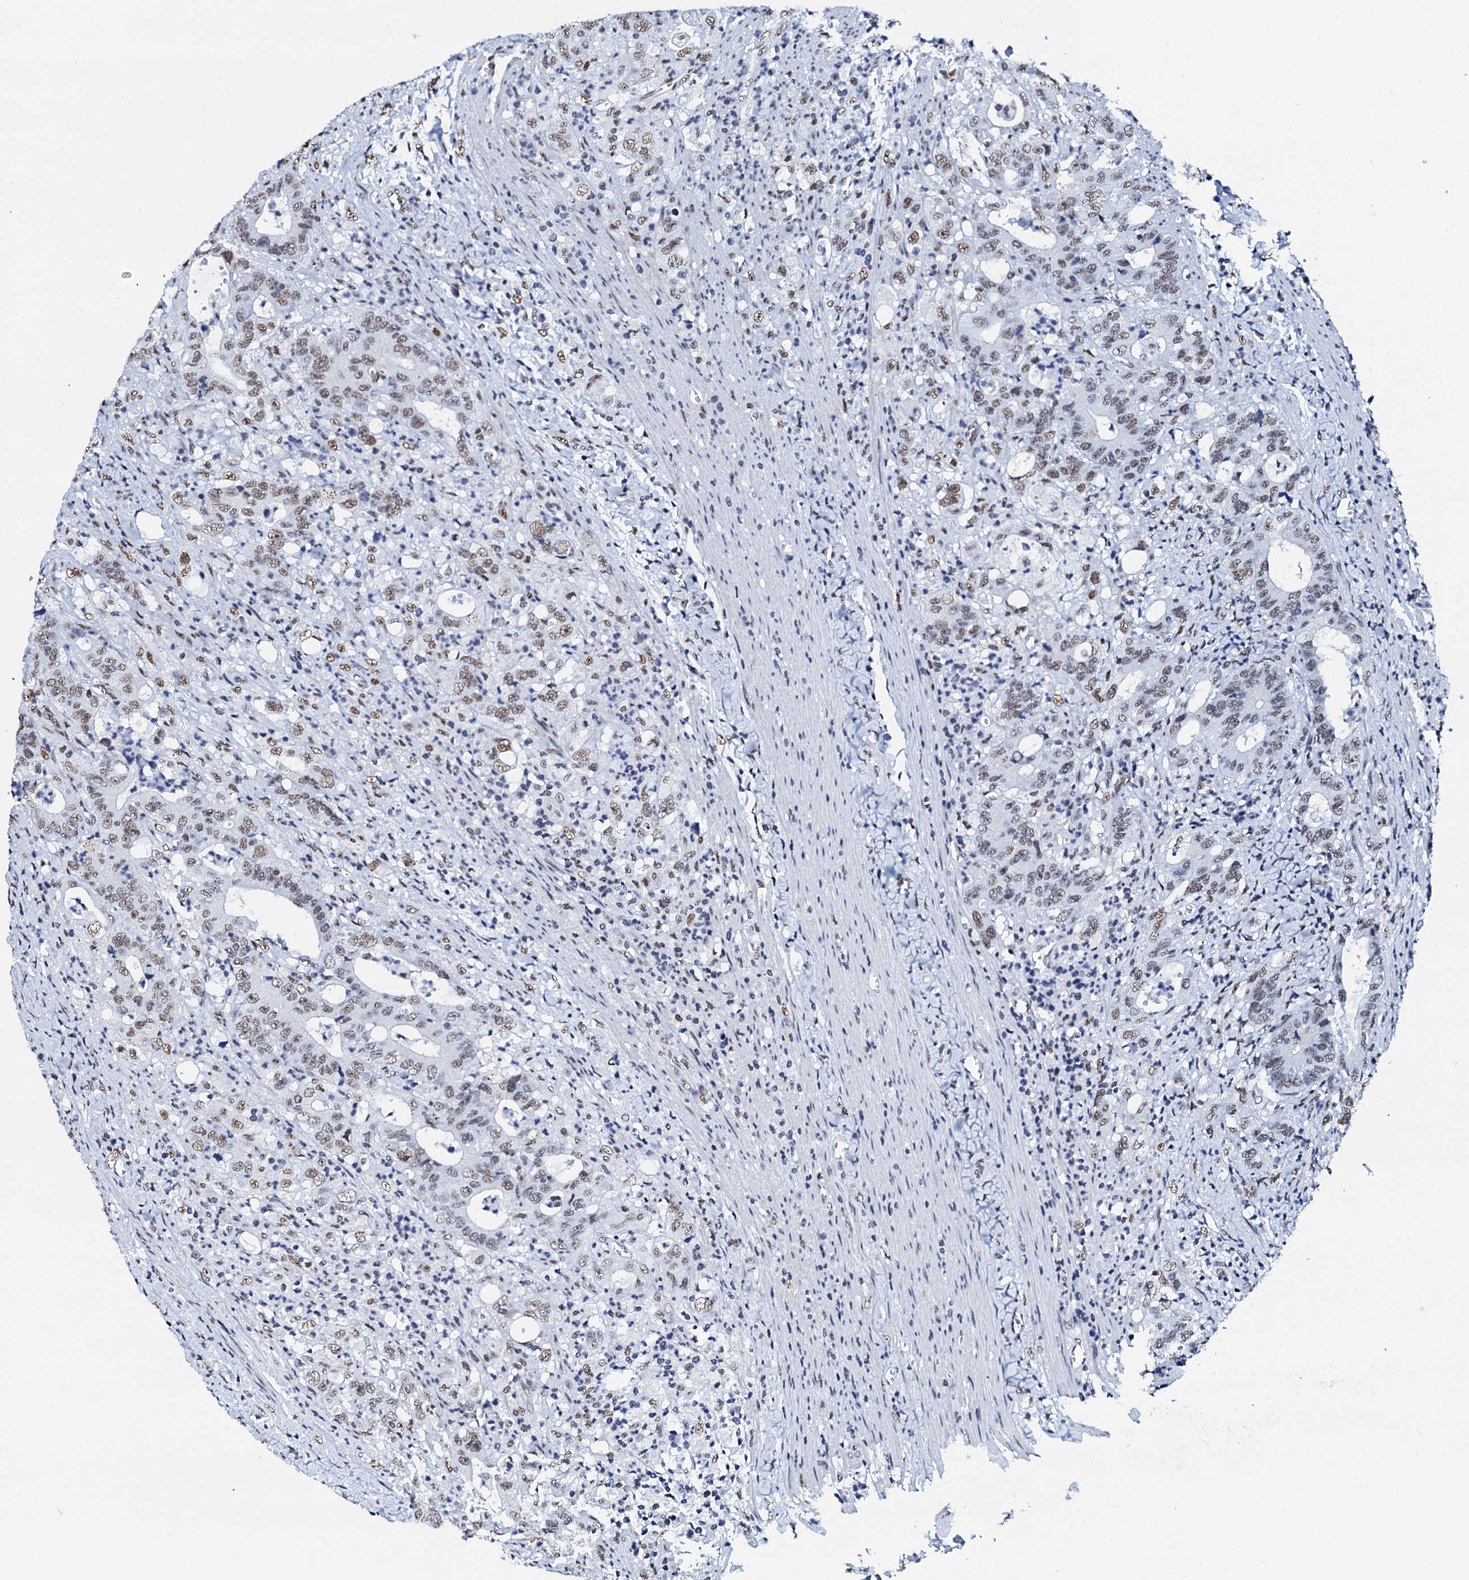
{"staining": {"intensity": "moderate", "quantity": ">75%", "location": "nuclear"}, "tissue": "colorectal cancer", "cell_type": "Tumor cells", "image_type": "cancer", "snomed": [{"axis": "morphology", "description": "Adenocarcinoma, NOS"}, {"axis": "topography", "description": "Colon"}], "caption": "Protein staining of adenocarcinoma (colorectal) tissue exhibits moderate nuclear positivity in about >75% of tumor cells. (DAB (3,3'-diaminobenzidine) IHC with brightfield microscopy, high magnification).", "gene": "NKAPD1", "patient": {"sex": "female", "age": 75}}